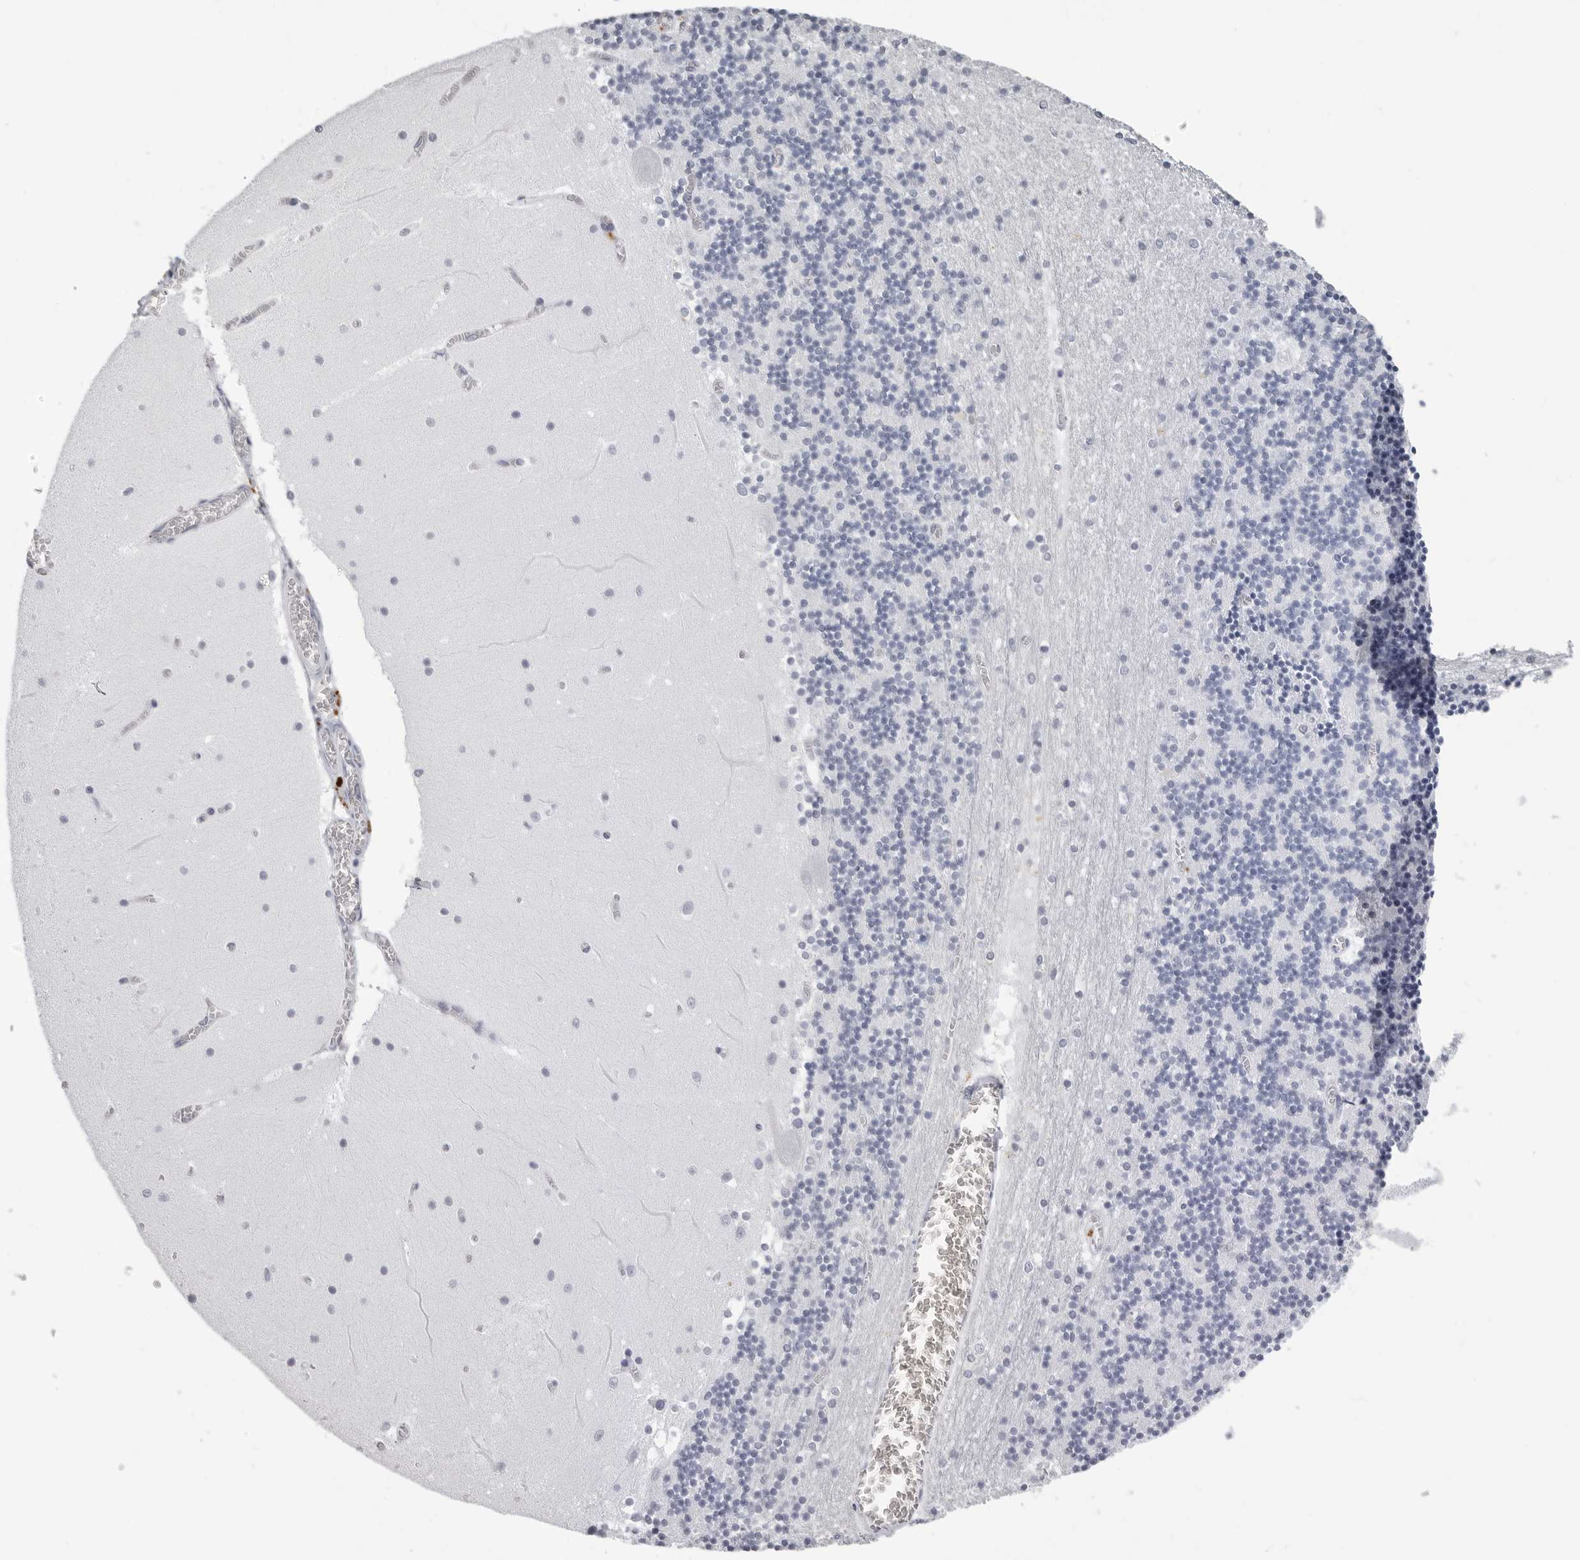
{"staining": {"intensity": "negative", "quantity": "none", "location": "none"}, "tissue": "cerebellum", "cell_type": "Cells in granular layer", "image_type": "normal", "snomed": [{"axis": "morphology", "description": "Normal tissue, NOS"}, {"axis": "topography", "description": "Cerebellum"}], "caption": "This is an immunohistochemistry micrograph of benign human cerebellum. There is no expression in cells in granular layer.", "gene": "LGALS4", "patient": {"sex": "female", "age": 28}}